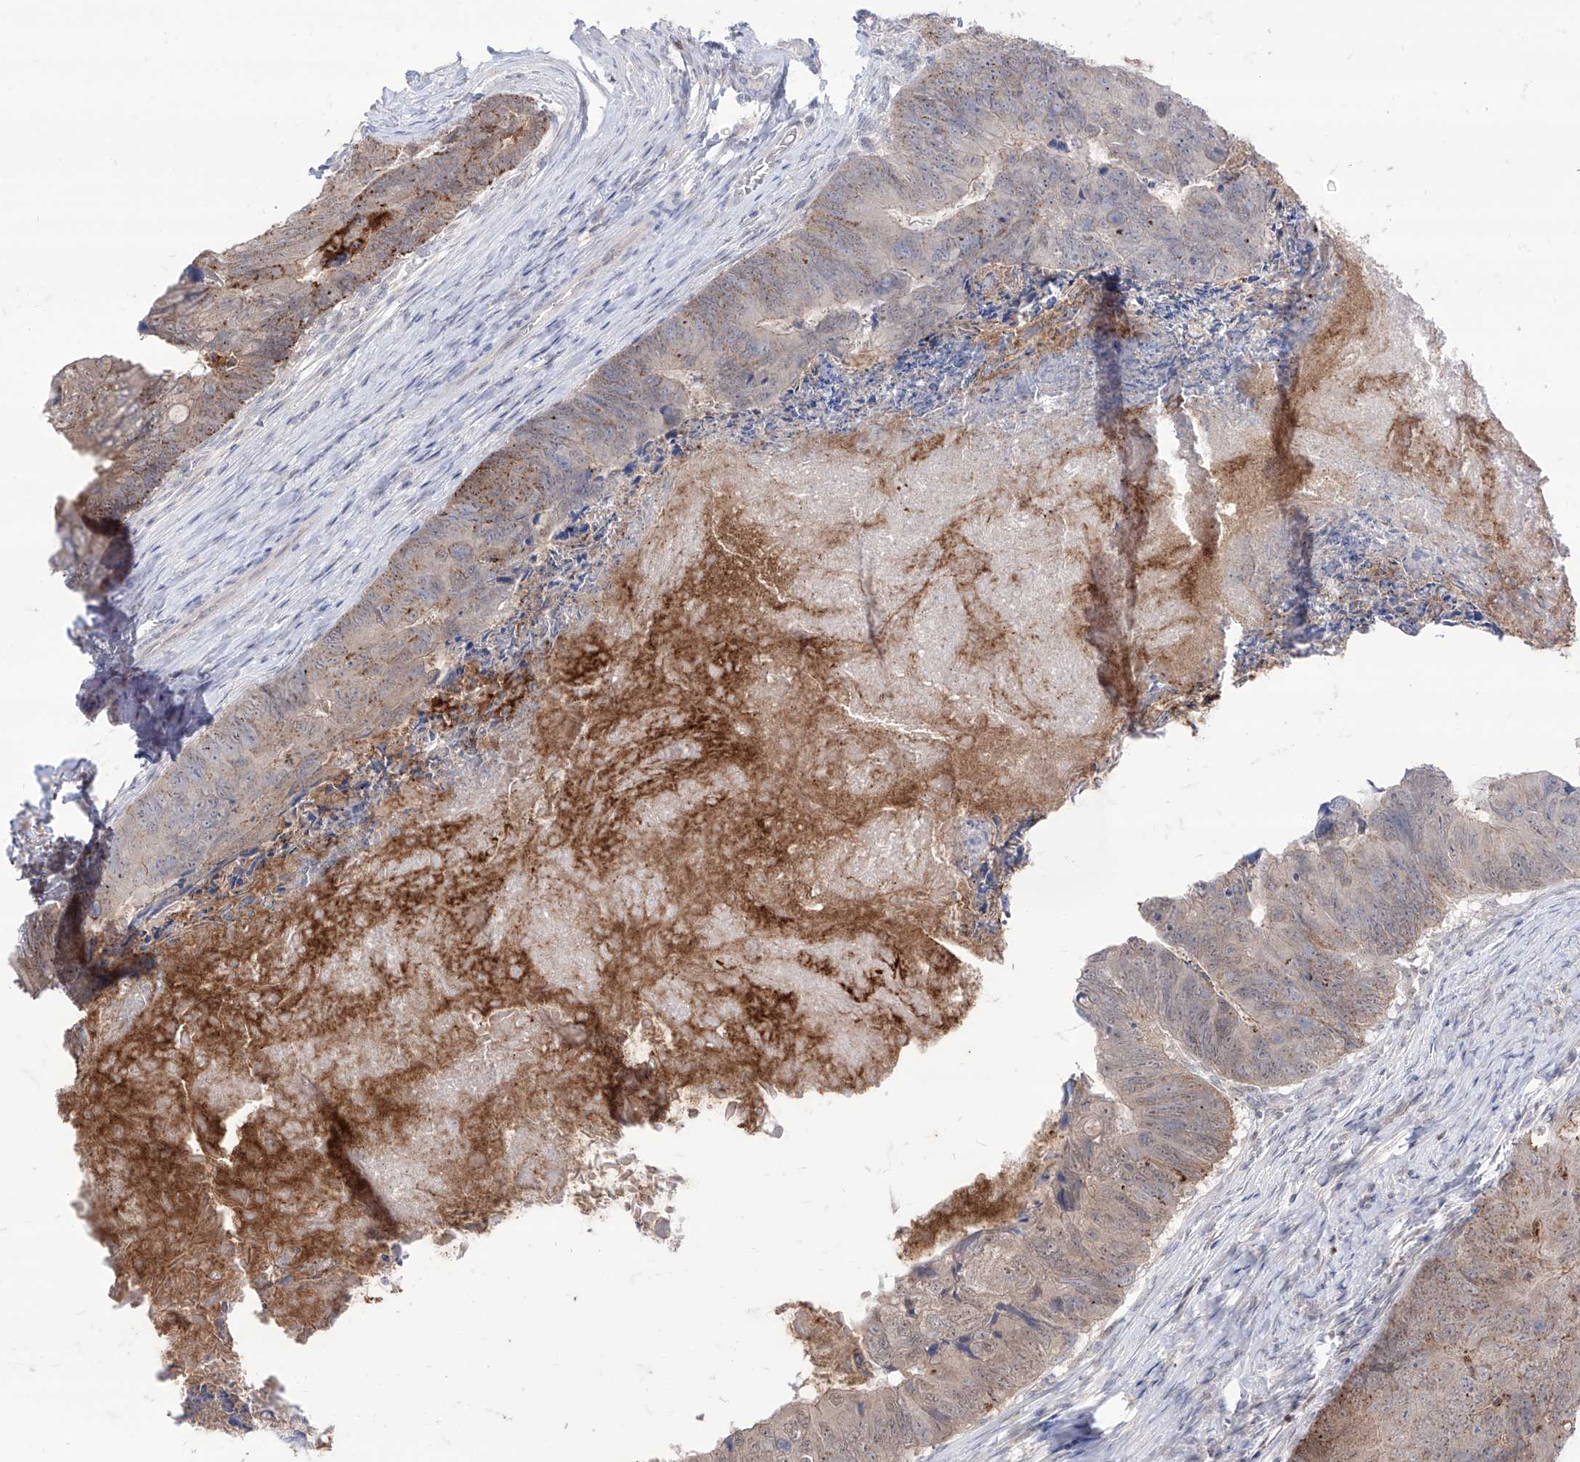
{"staining": {"intensity": "weak", "quantity": ">75%", "location": "cytoplasmic/membranous,nuclear"}, "tissue": "colorectal cancer", "cell_type": "Tumor cells", "image_type": "cancer", "snomed": [{"axis": "morphology", "description": "Adenocarcinoma, NOS"}, {"axis": "topography", "description": "Colon"}], "caption": "Protein analysis of colorectal cancer tissue exhibits weak cytoplasmic/membranous and nuclear expression in about >75% of tumor cells.", "gene": "BROX", "patient": {"sex": "female", "age": 67}}